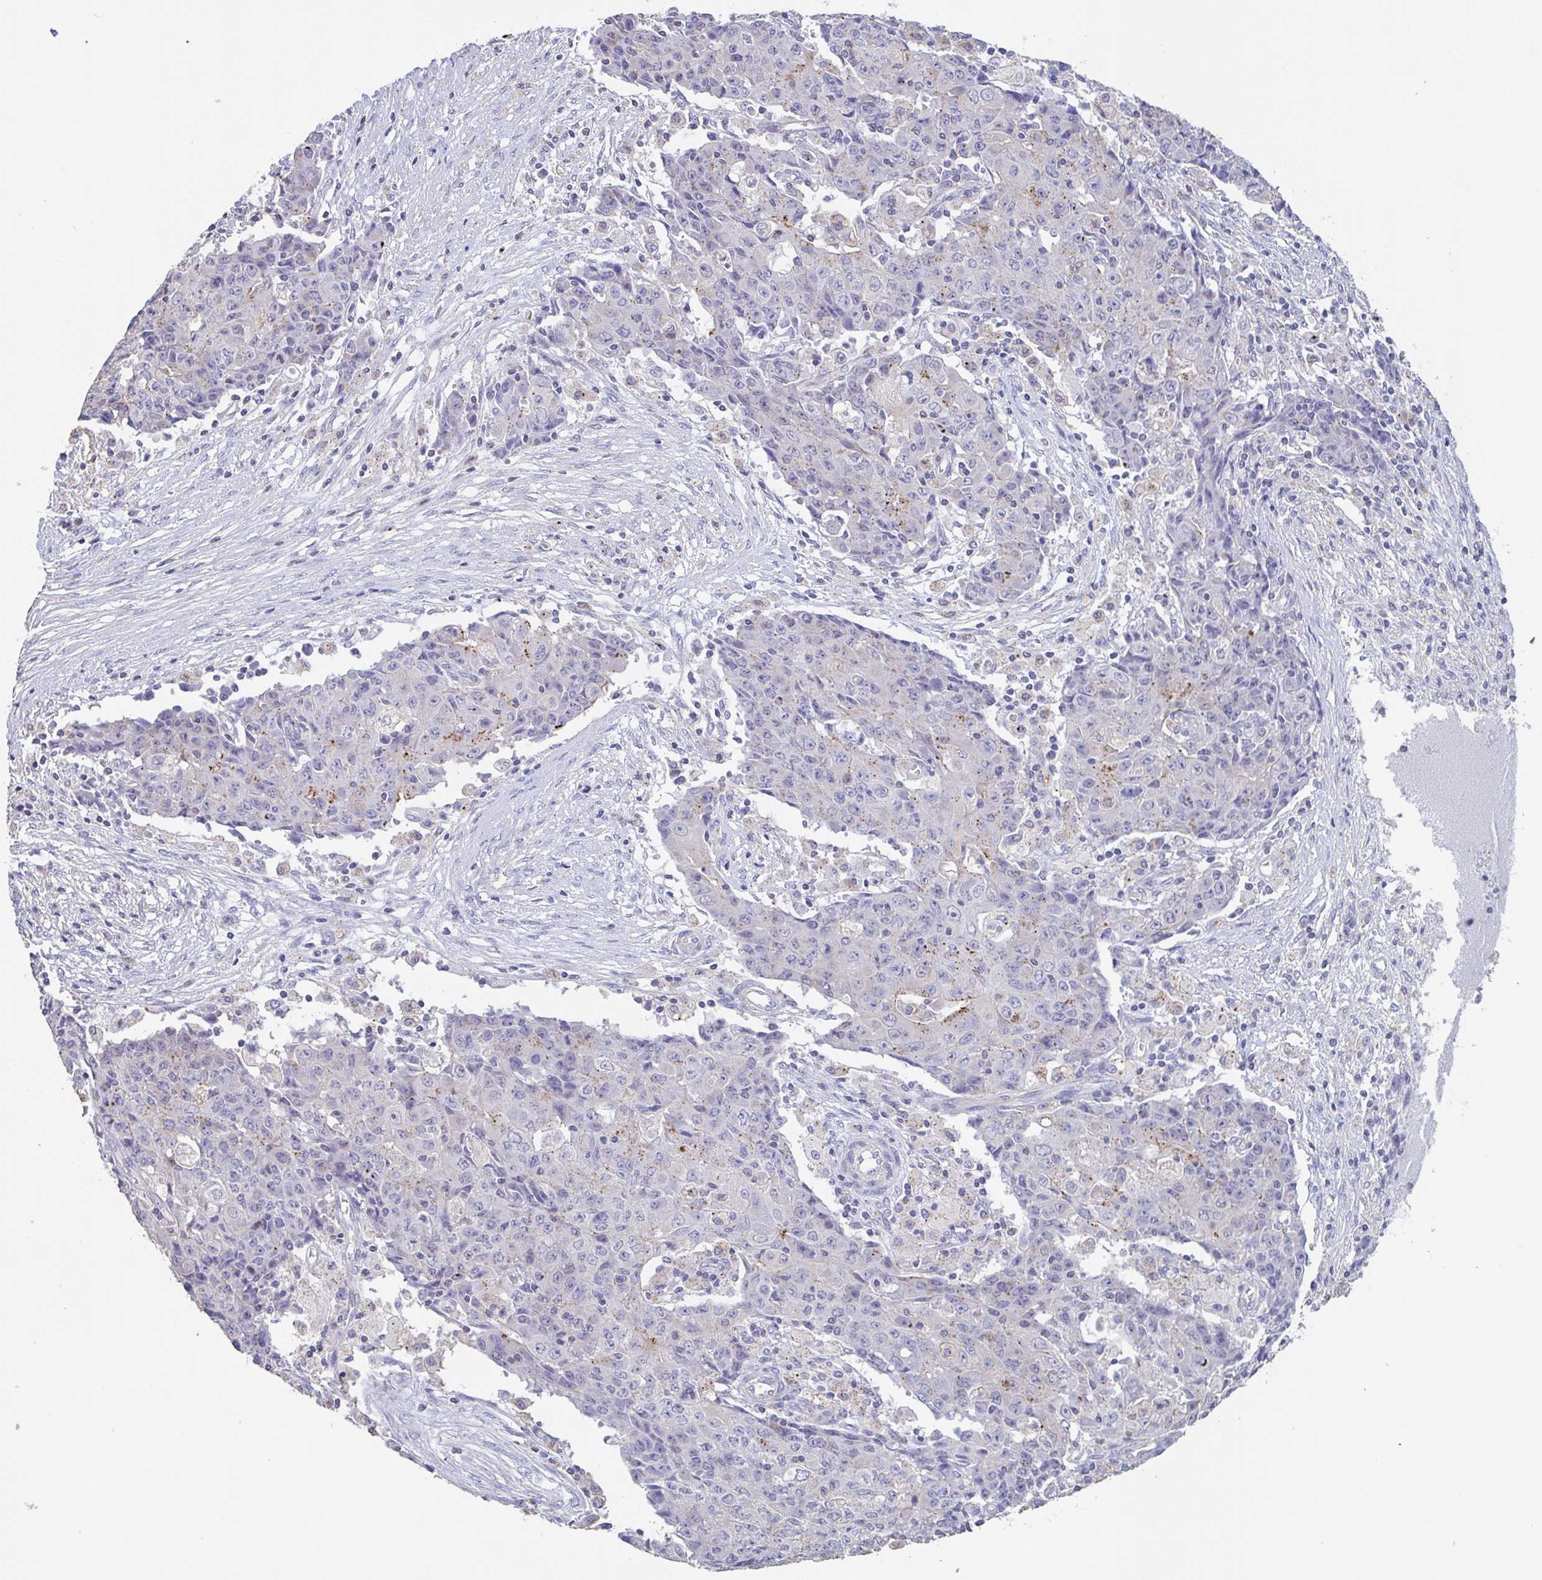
{"staining": {"intensity": "weak", "quantity": "<25%", "location": "cytoplasmic/membranous"}, "tissue": "ovarian cancer", "cell_type": "Tumor cells", "image_type": "cancer", "snomed": [{"axis": "morphology", "description": "Carcinoma, endometroid"}, {"axis": "topography", "description": "Ovary"}], "caption": "This is a photomicrograph of immunohistochemistry (IHC) staining of endometroid carcinoma (ovarian), which shows no positivity in tumor cells.", "gene": "CHMP5", "patient": {"sex": "female", "age": 42}}